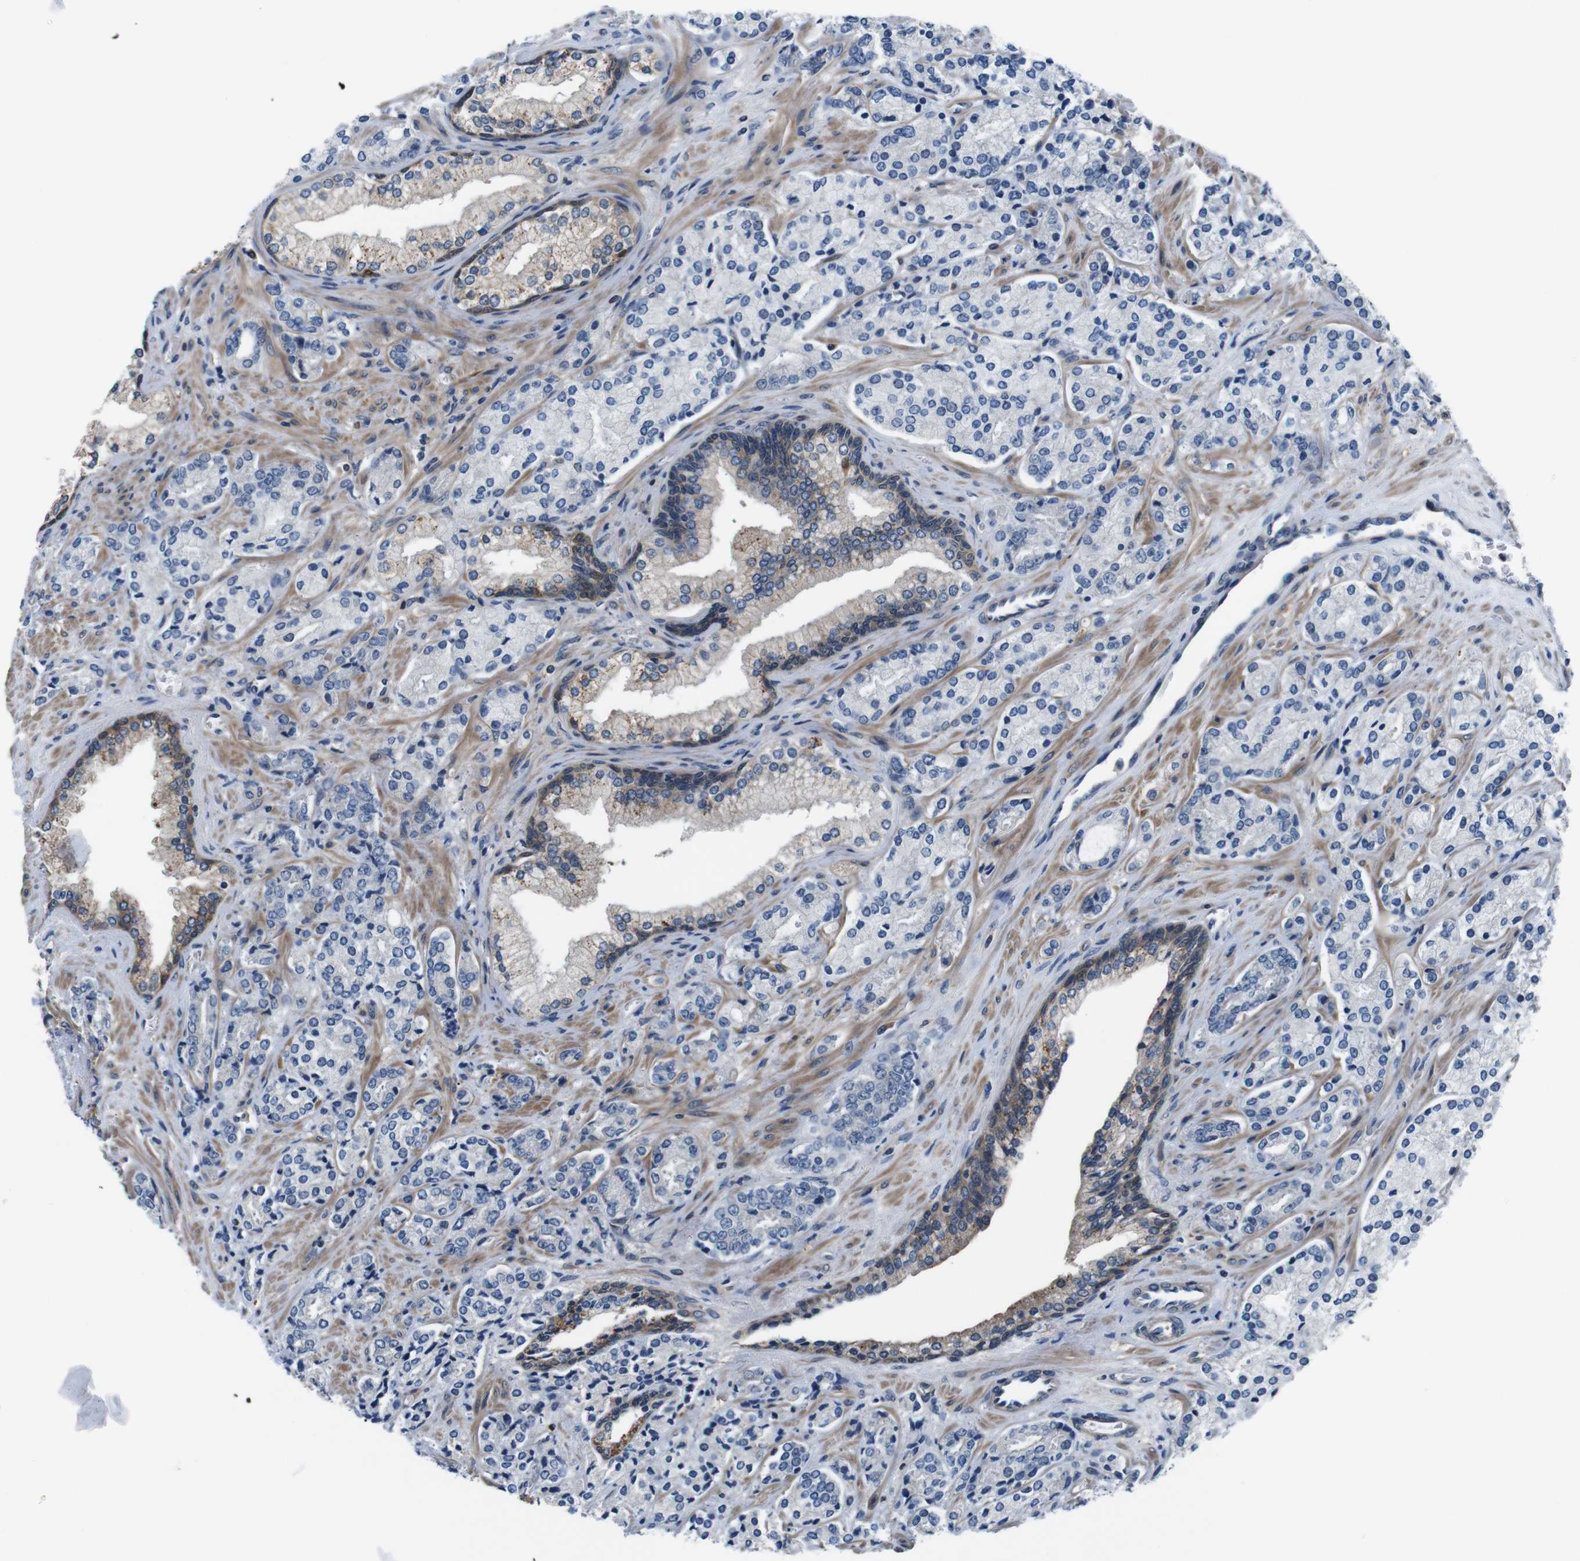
{"staining": {"intensity": "negative", "quantity": "none", "location": "none"}, "tissue": "prostate cancer", "cell_type": "Tumor cells", "image_type": "cancer", "snomed": [{"axis": "morphology", "description": "Adenocarcinoma, High grade"}, {"axis": "topography", "description": "Prostate"}], "caption": "DAB (3,3'-diaminobenzidine) immunohistochemical staining of adenocarcinoma (high-grade) (prostate) demonstrates no significant expression in tumor cells.", "gene": "JAK1", "patient": {"sex": "male", "age": 71}}